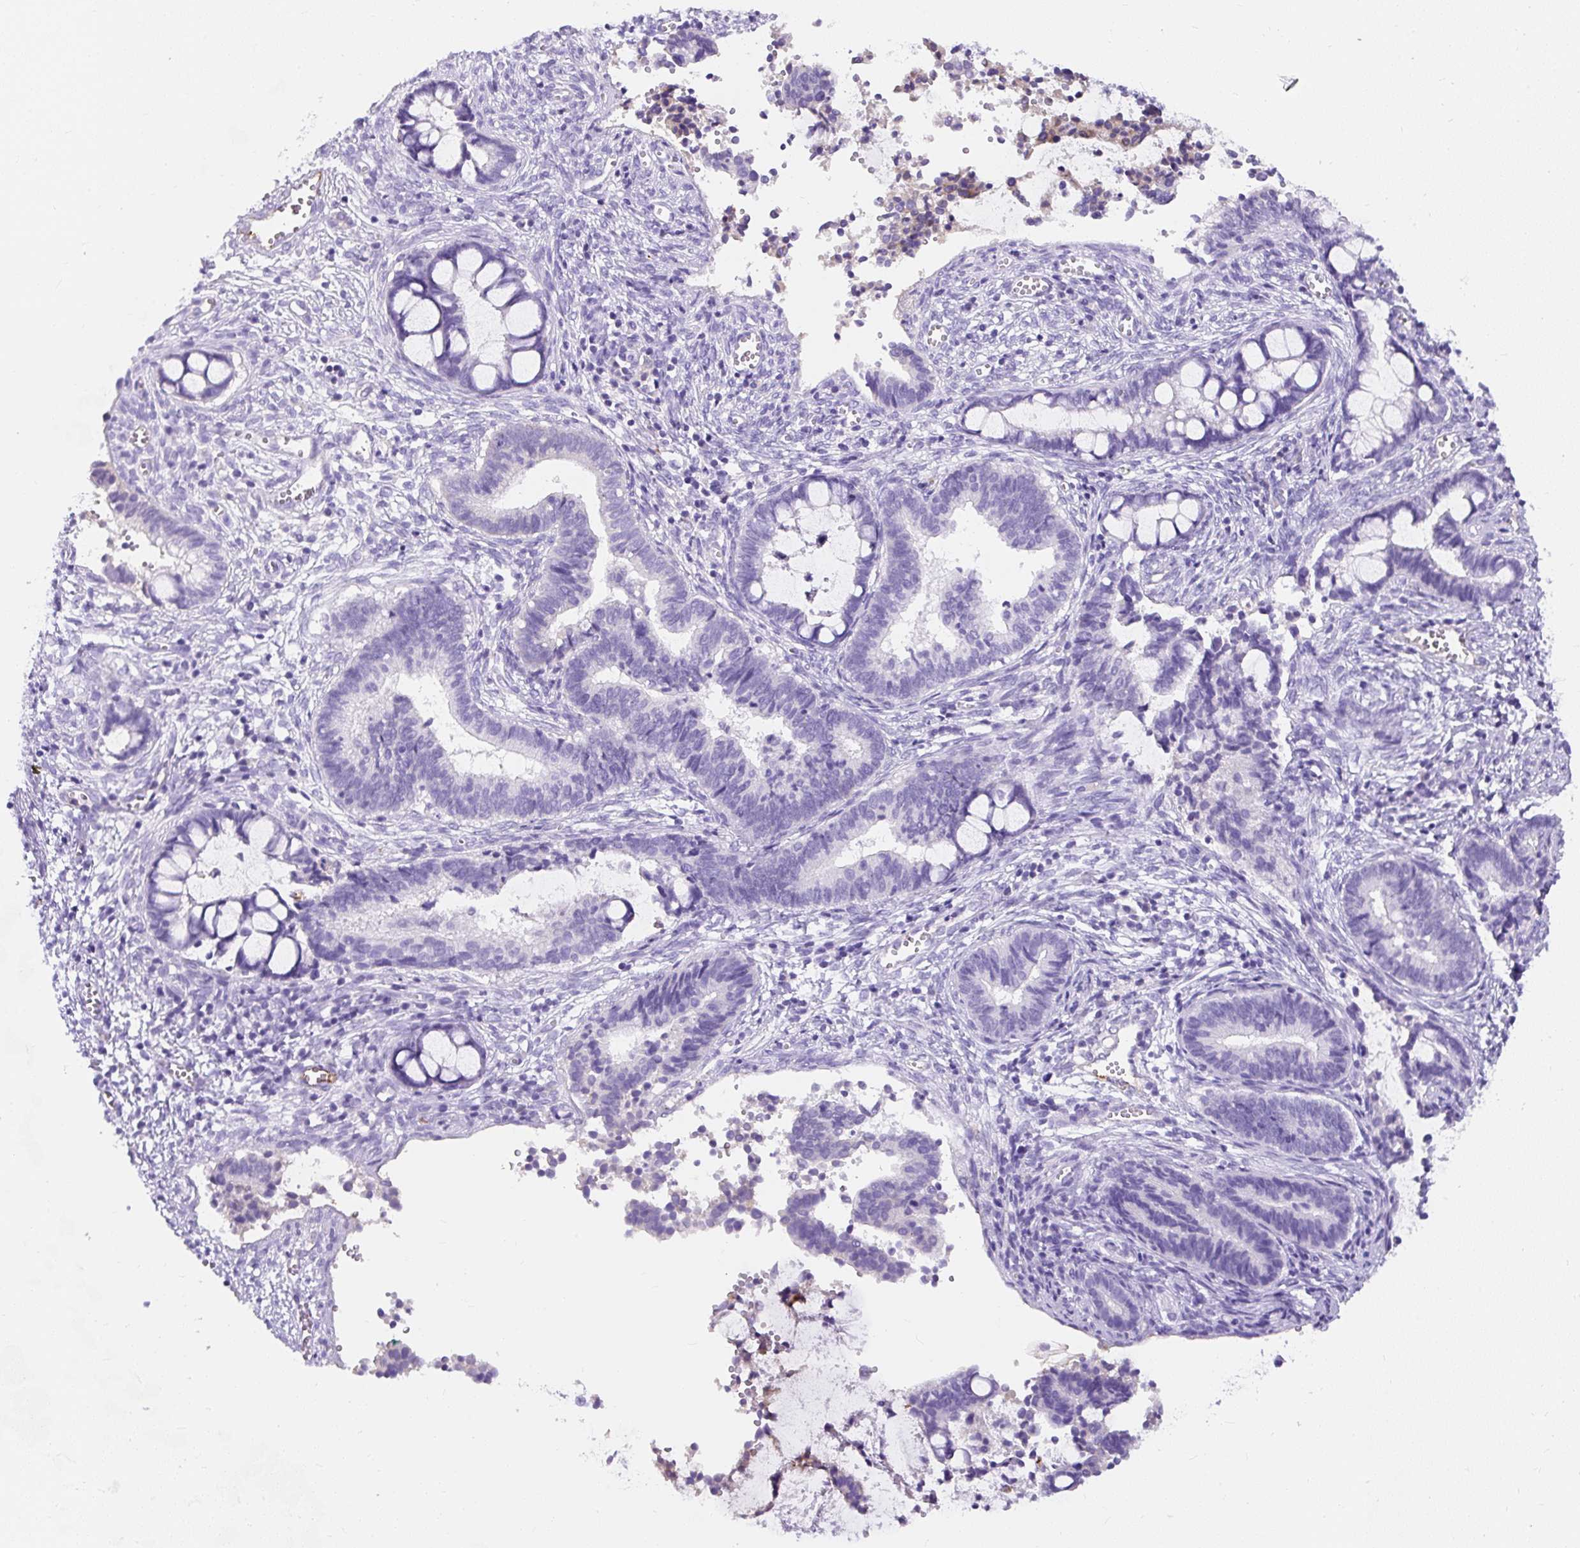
{"staining": {"intensity": "negative", "quantity": "none", "location": "none"}, "tissue": "cervical cancer", "cell_type": "Tumor cells", "image_type": "cancer", "snomed": [{"axis": "morphology", "description": "Adenocarcinoma, NOS"}, {"axis": "topography", "description": "Cervix"}], "caption": "Immunohistochemistry of cervical cancer (adenocarcinoma) displays no positivity in tumor cells.", "gene": "APOC4-APOC2", "patient": {"sex": "female", "age": 44}}